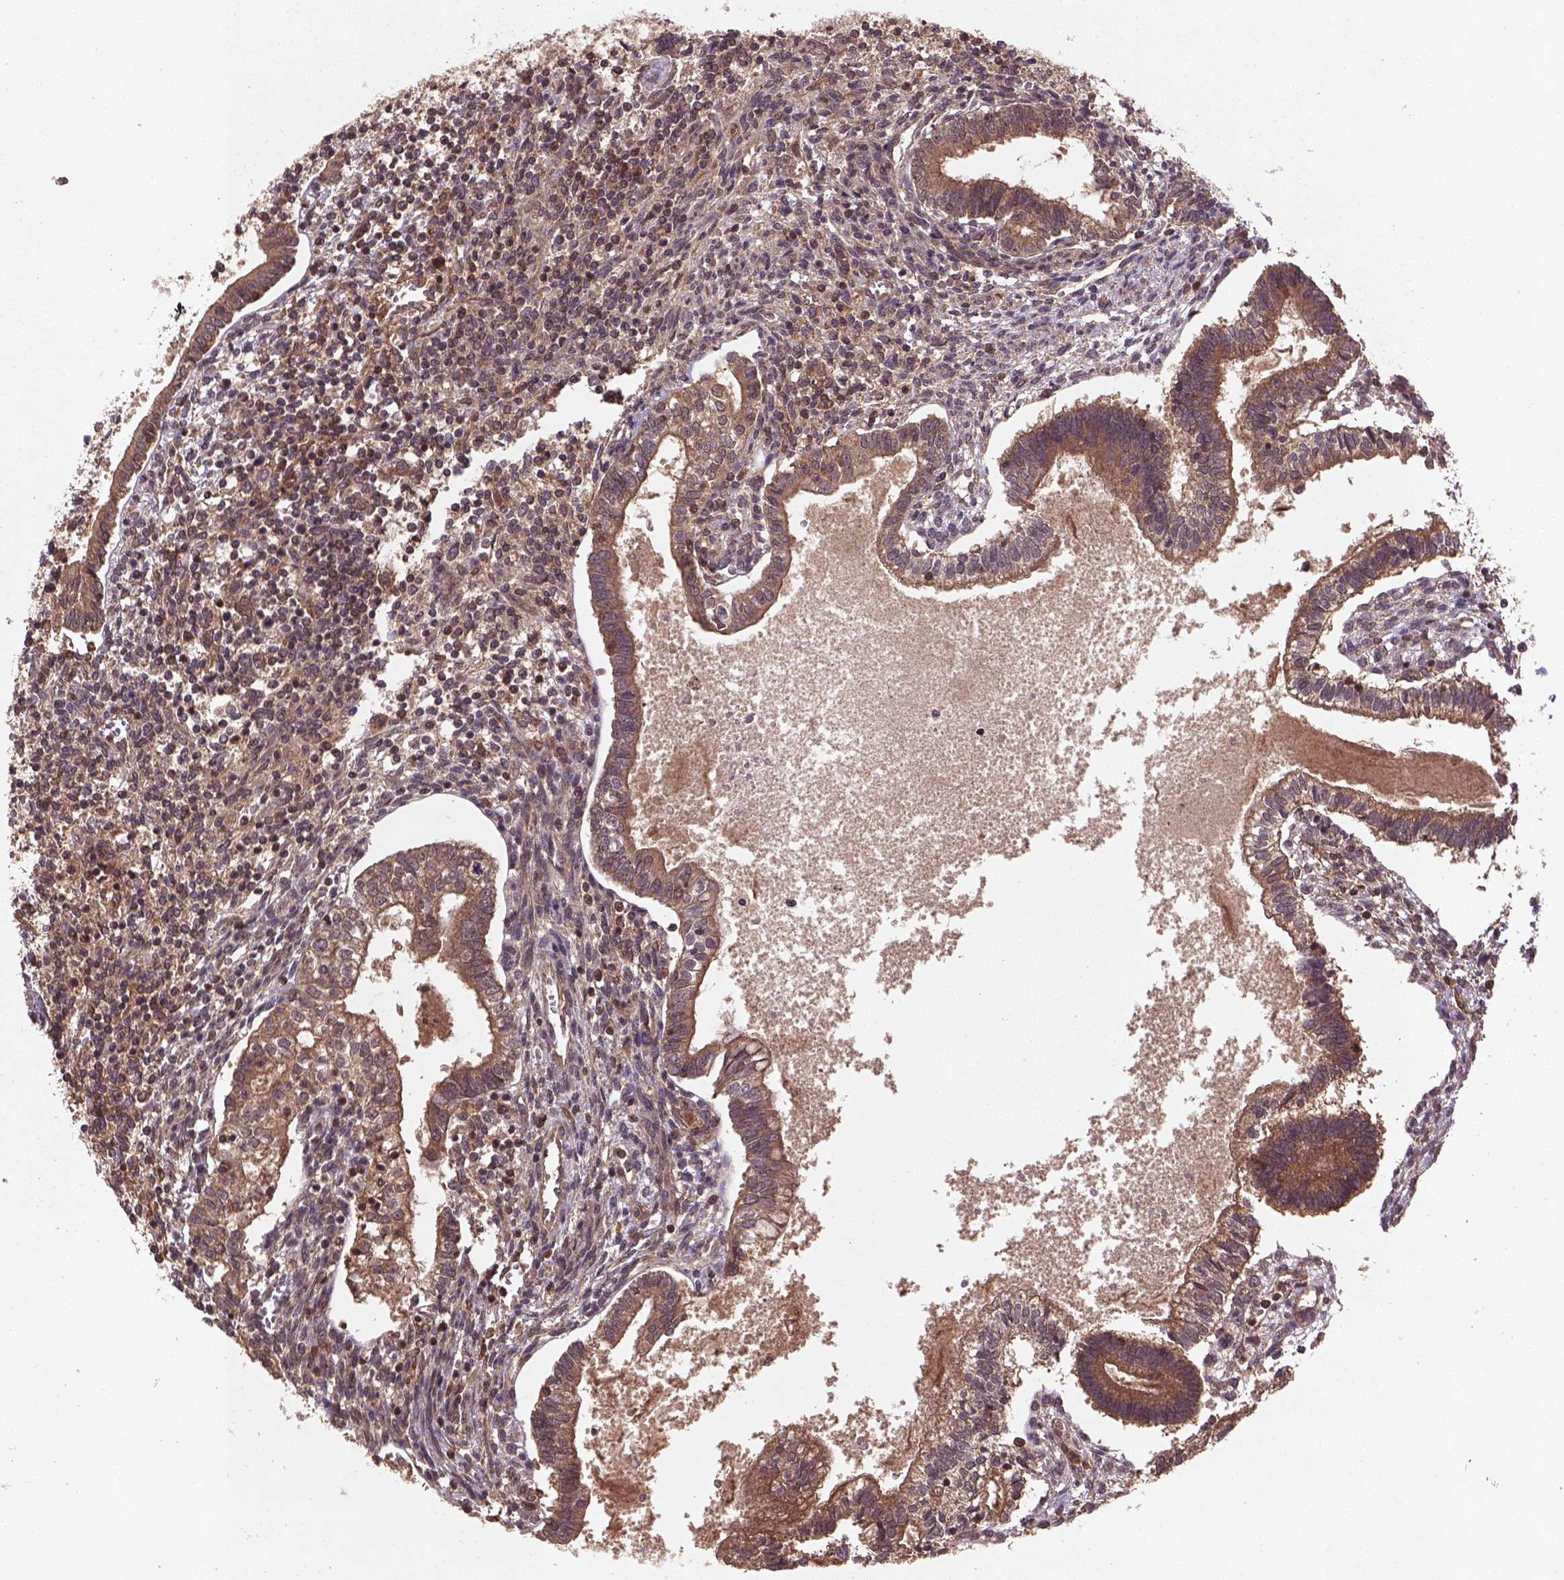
{"staining": {"intensity": "moderate", "quantity": ">75%", "location": "cytoplasmic/membranous"}, "tissue": "testis cancer", "cell_type": "Tumor cells", "image_type": "cancer", "snomed": [{"axis": "morphology", "description": "Carcinoma, Embryonal, NOS"}, {"axis": "topography", "description": "Testis"}], "caption": "Testis cancer (embryonal carcinoma) was stained to show a protein in brown. There is medium levels of moderate cytoplasmic/membranous positivity in about >75% of tumor cells.", "gene": "NIPAL2", "patient": {"sex": "male", "age": 37}}